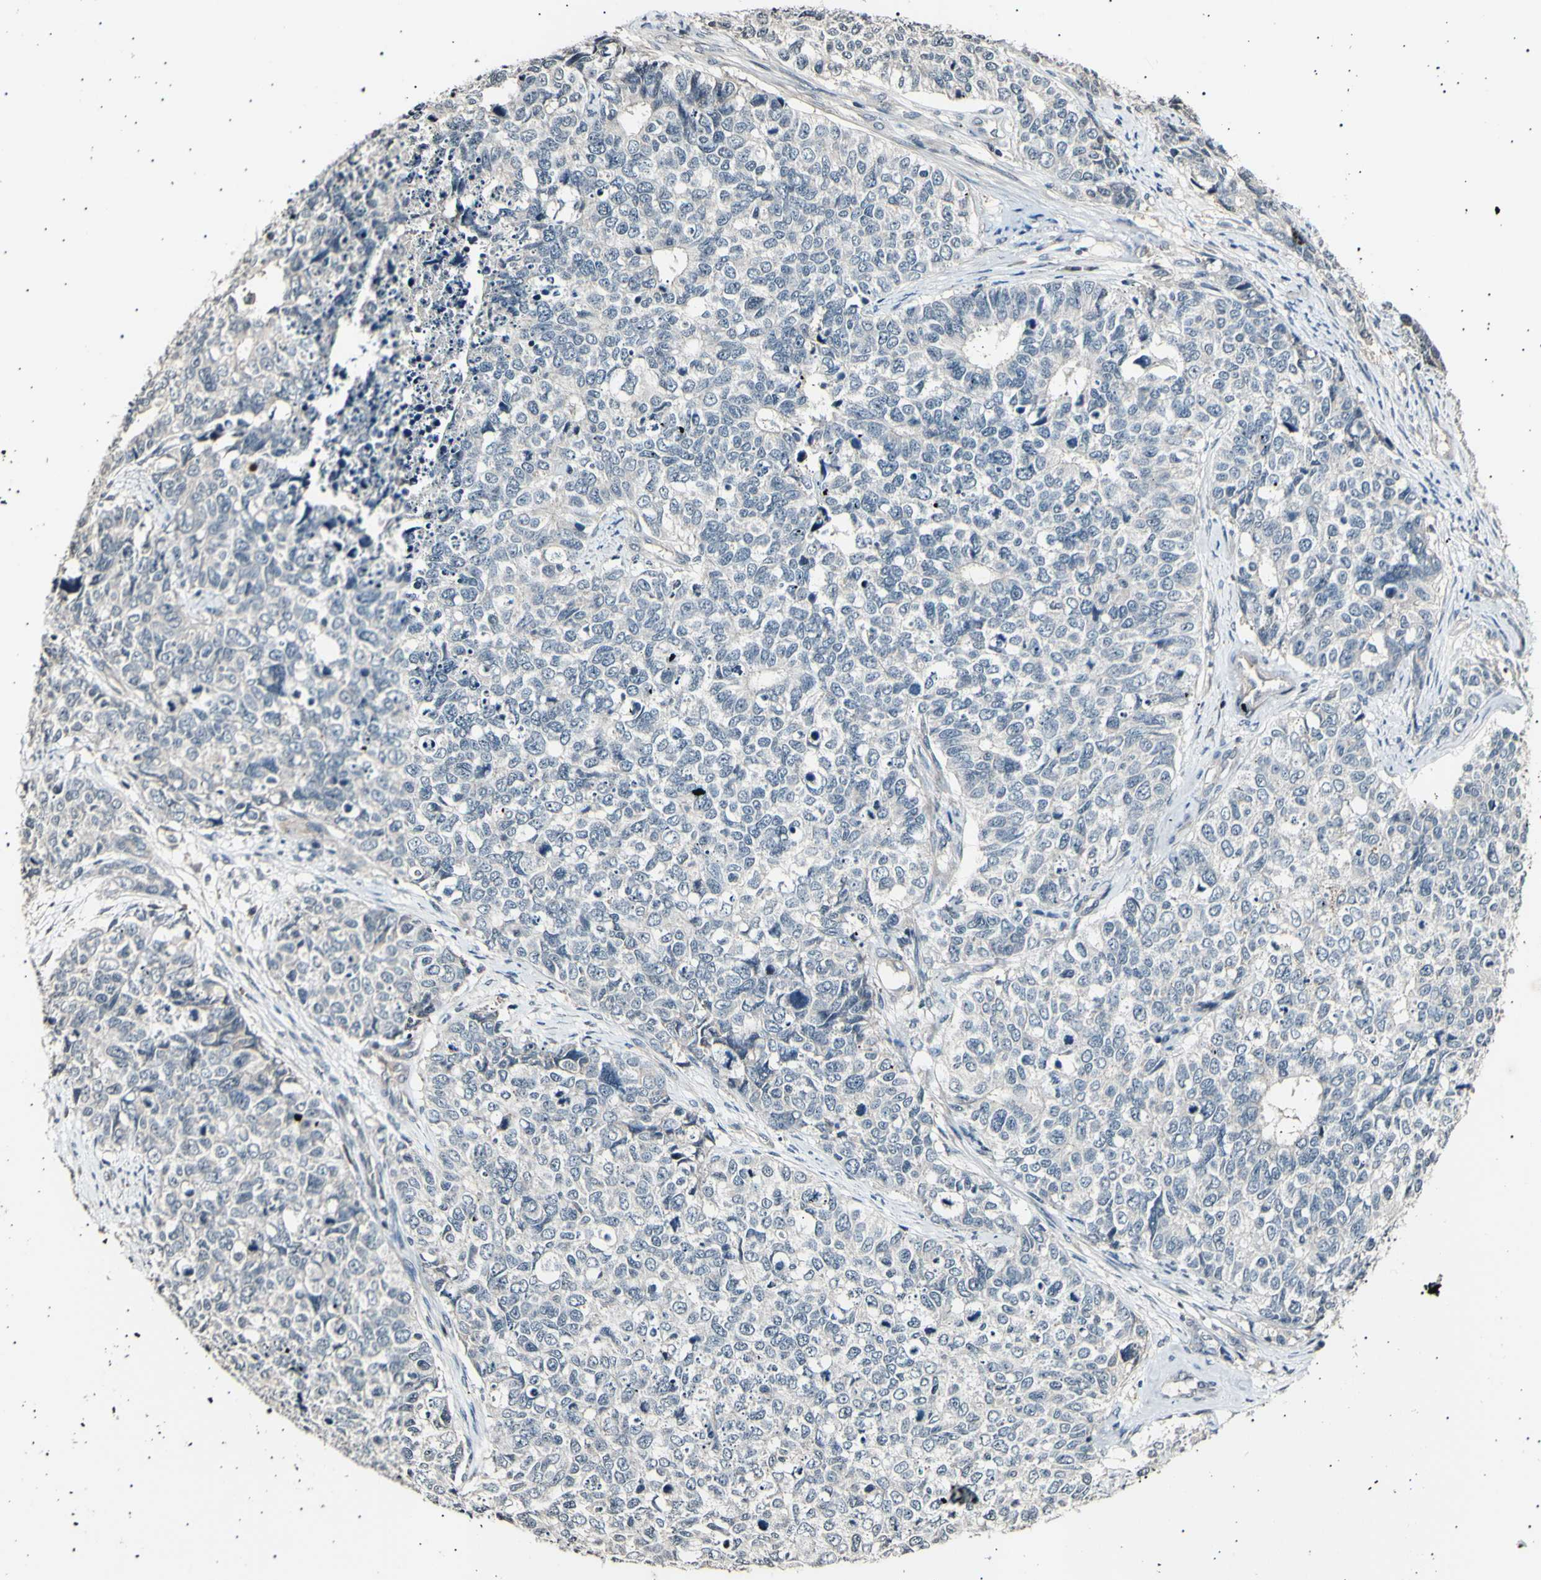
{"staining": {"intensity": "negative", "quantity": "none", "location": "none"}, "tissue": "cervical cancer", "cell_type": "Tumor cells", "image_type": "cancer", "snomed": [{"axis": "morphology", "description": "Squamous cell carcinoma, NOS"}, {"axis": "topography", "description": "Cervix"}], "caption": "The photomicrograph exhibits no staining of tumor cells in cervical squamous cell carcinoma.", "gene": "AK1", "patient": {"sex": "female", "age": 63}}